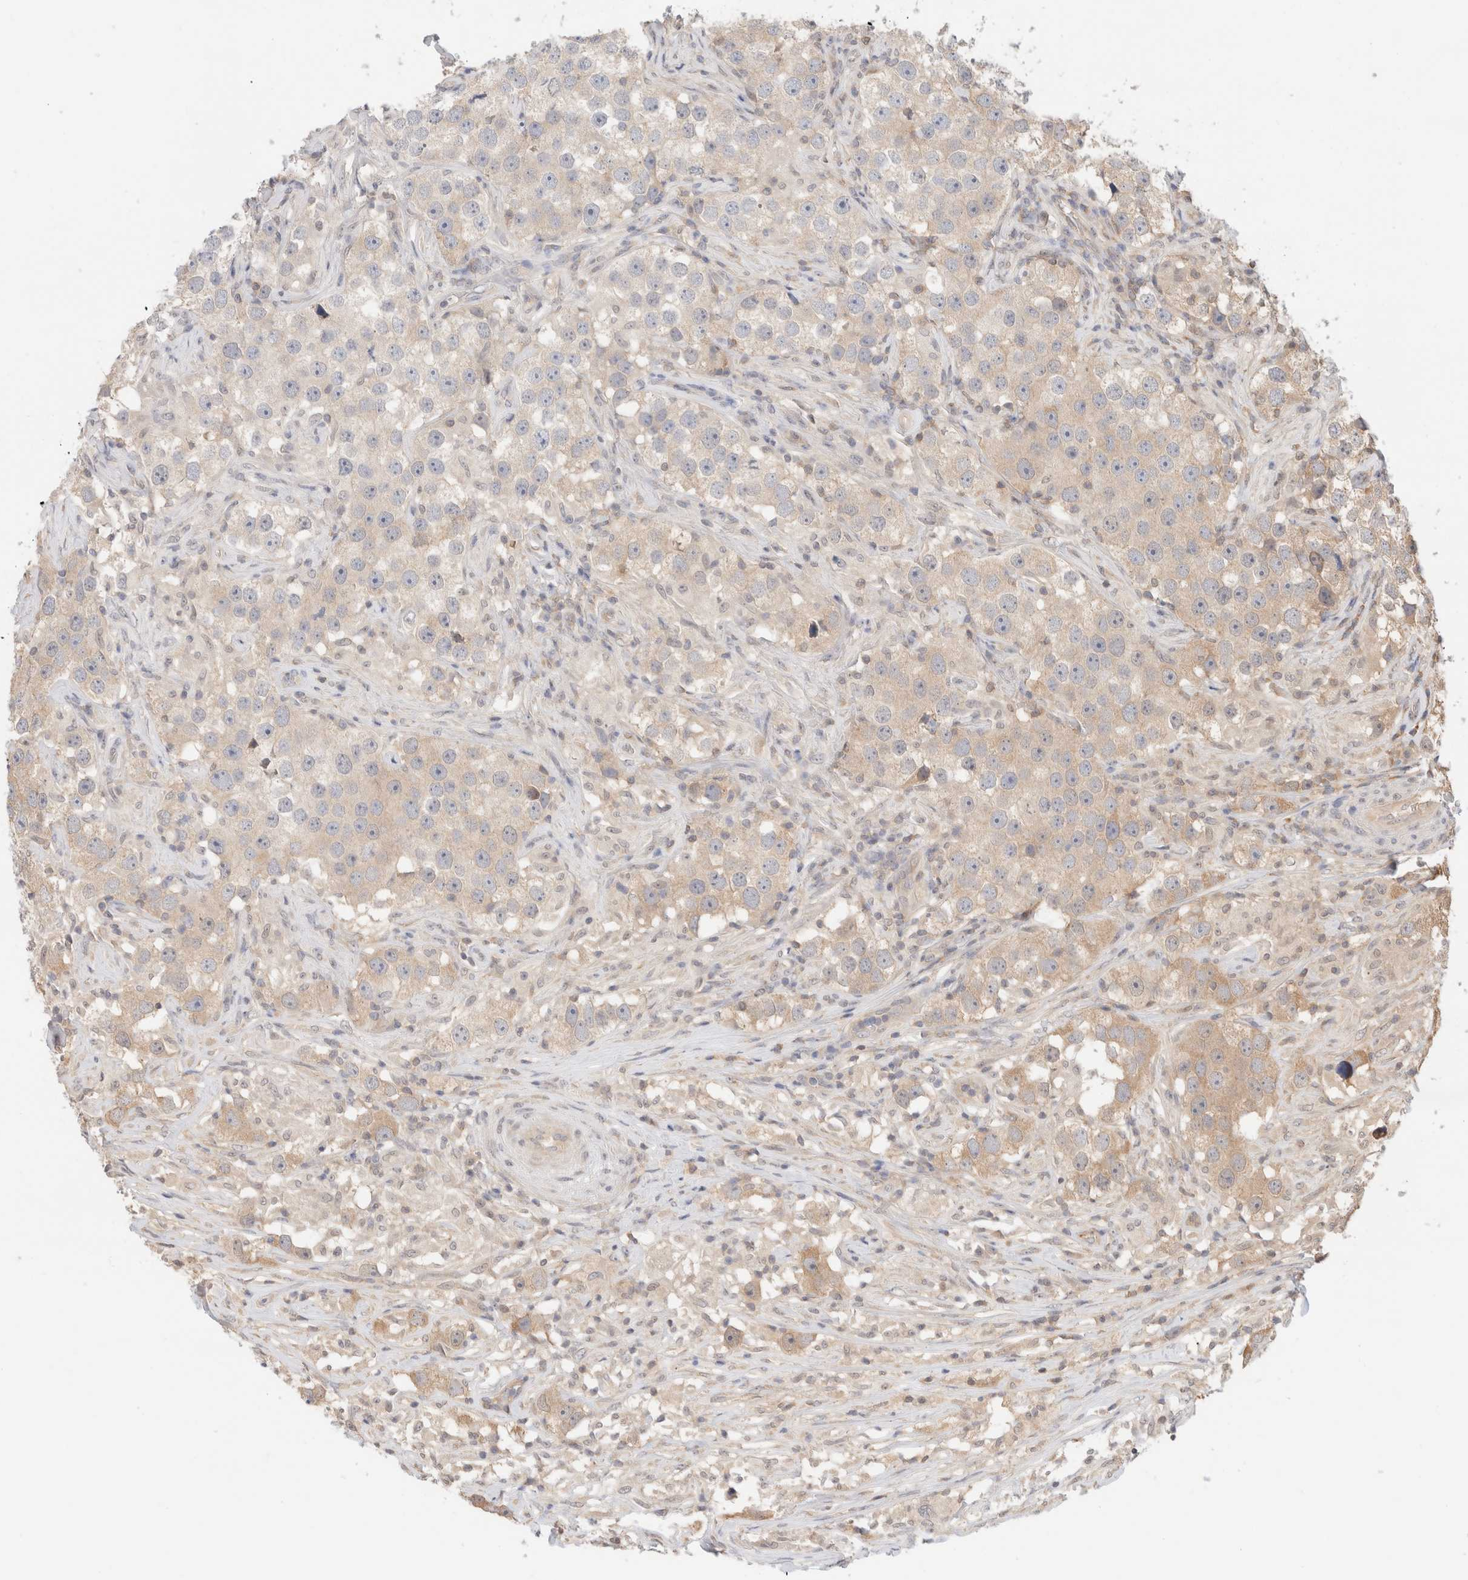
{"staining": {"intensity": "weak", "quantity": "25%-75%", "location": "cytoplasmic/membranous"}, "tissue": "testis cancer", "cell_type": "Tumor cells", "image_type": "cancer", "snomed": [{"axis": "morphology", "description": "Seminoma, NOS"}, {"axis": "topography", "description": "Testis"}], "caption": "IHC image of testis cancer (seminoma) stained for a protein (brown), which shows low levels of weak cytoplasmic/membranous staining in about 25%-75% of tumor cells.", "gene": "C17orf97", "patient": {"sex": "male", "age": 49}}